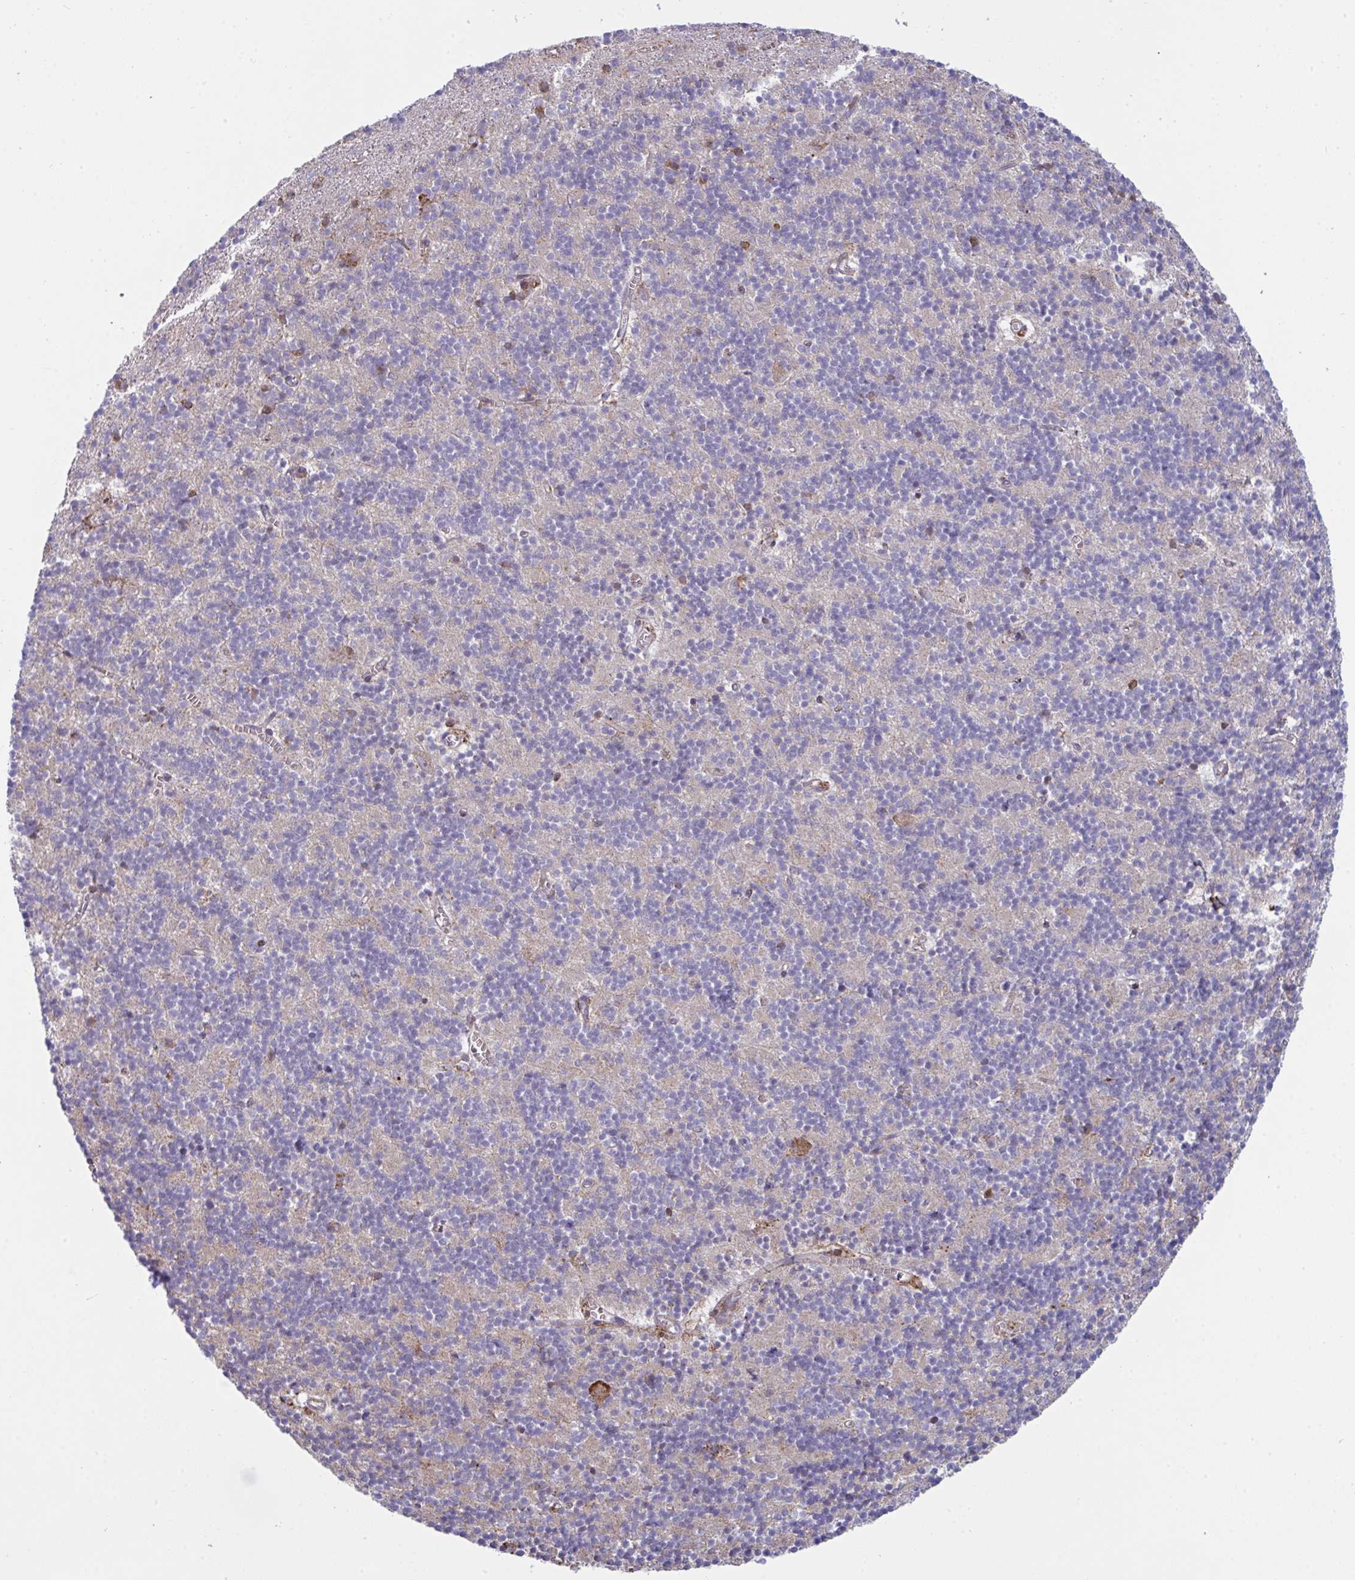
{"staining": {"intensity": "negative", "quantity": "none", "location": "none"}, "tissue": "cerebellum", "cell_type": "Cells in granular layer", "image_type": "normal", "snomed": [{"axis": "morphology", "description": "Normal tissue, NOS"}, {"axis": "topography", "description": "Cerebellum"}], "caption": "Immunohistochemistry (IHC) photomicrograph of benign cerebellum: human cerebellum stained with DAB (3,3'-diaminobenzidine) reveals no significant protein staining in cells in granular layer. (DAB immunohistochemistry (IHC) with hematoxylin counter stain).", "gene": "MYMK", "patient": {"sex": "male", "age": 54}}